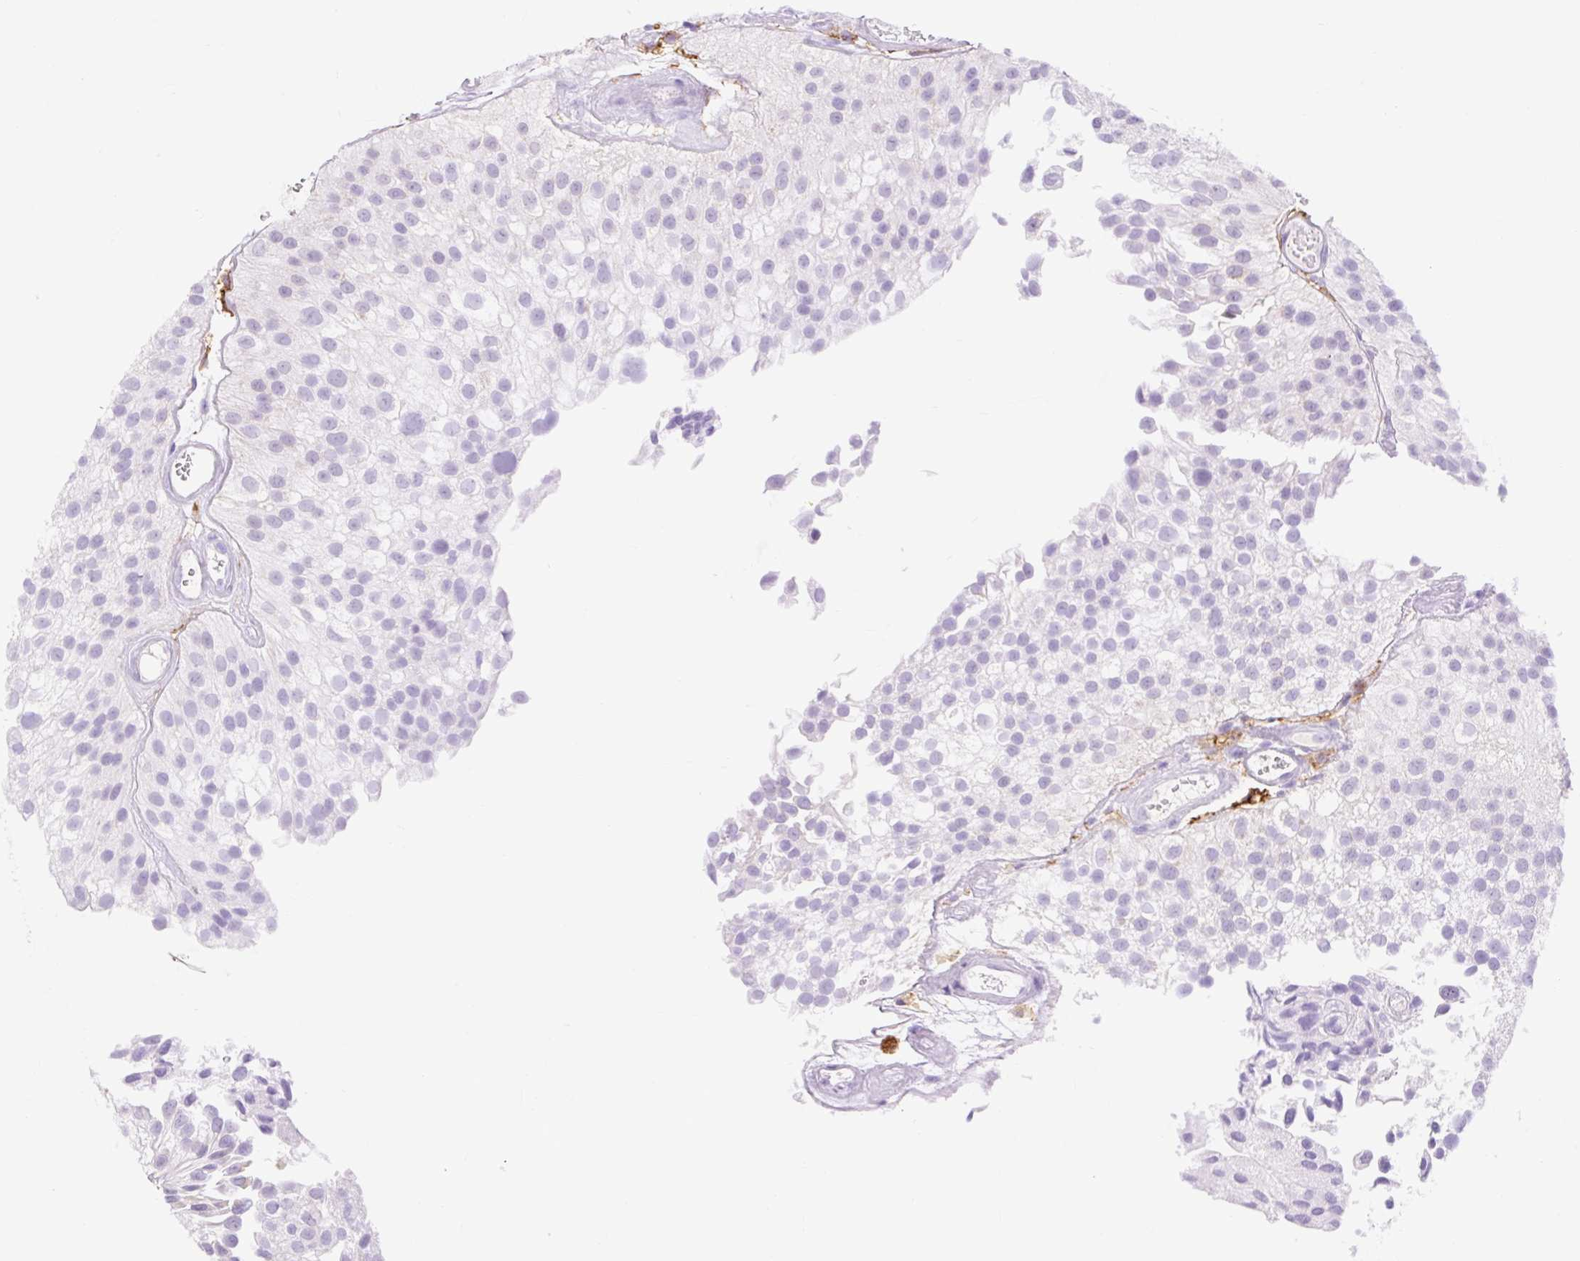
{"staining": {"intensity": "negative", "quantity": "none", "location": "none"}, "tissue": "urothelial cancer", "cell_type": "Tumor cells", "image_type": "cancer", "snomed": [{"axis": "morphology", "description": "Urothelial carcinoma, NOS"}, {"axis": "topography", "description": "Urinary bladder"}], "caption": "An image of human transitional cell carcinoma is negative for staining in tumor cells.", "gene": "SIGLEC1", "patient": {"sex": "male", "age": 87}}